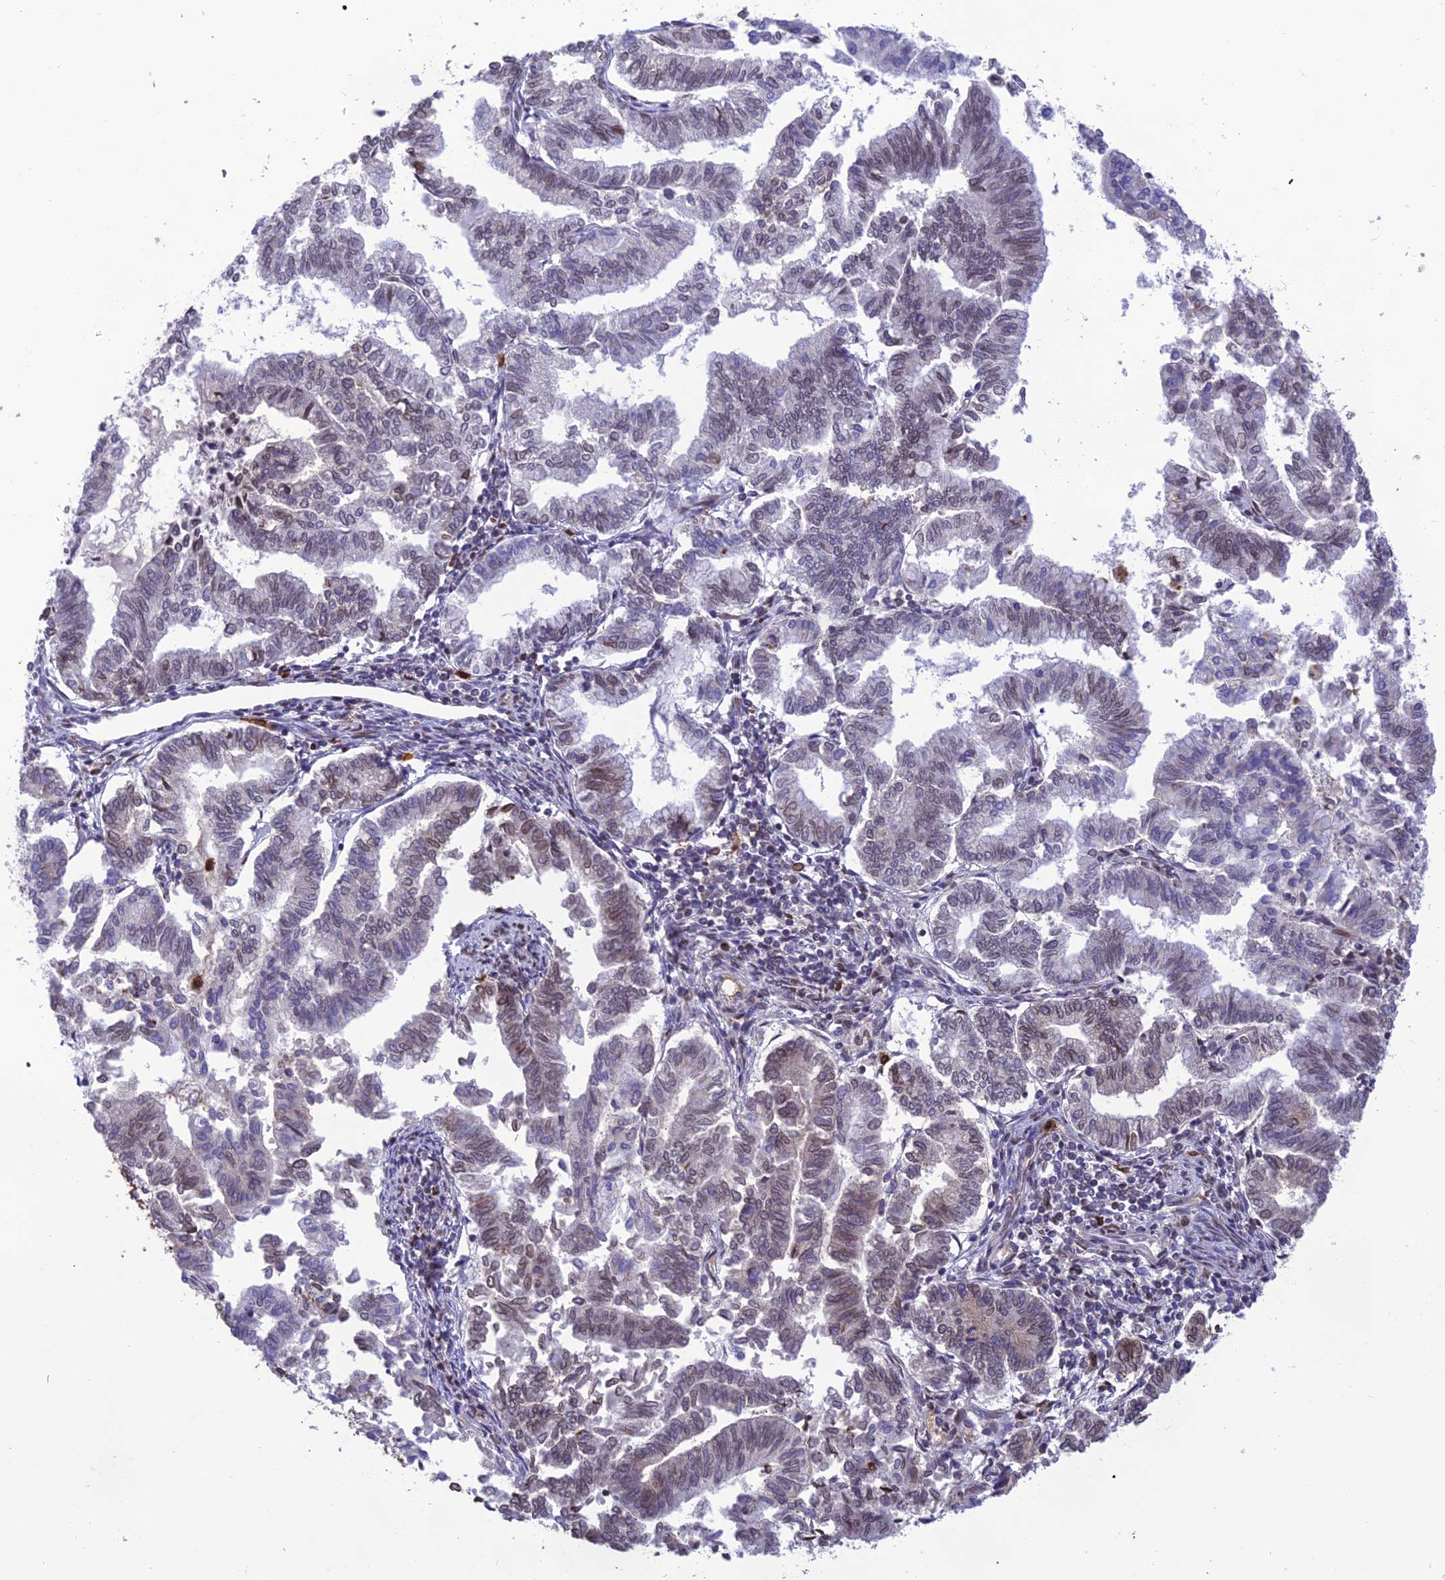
{"staining": {"intensity": "weak", "quantity": "<25%", "location": "nuclear"}, "tissue": "endometrial cancer", "cell_type": "Tumor cells", "image_type": "cancer", "snomed": [{"axis": "morphology", "description": "Adenocarcinoma, NOS"}, {"axis": "topography", "description": "Endometrium"}], "caption": "Immunohistochemistry histopathology image of human endometrial adenocarcinoma stained for a protein (brown), which shows no staining in tumor cells. (DAB (3,3'-diaminobenzidine) immunohistochemistry (IHC) visualized using brightfield microscopy, high magnification).", "gene": "PKHD1L1", "patient": {"sex": "female", "age": 79}}